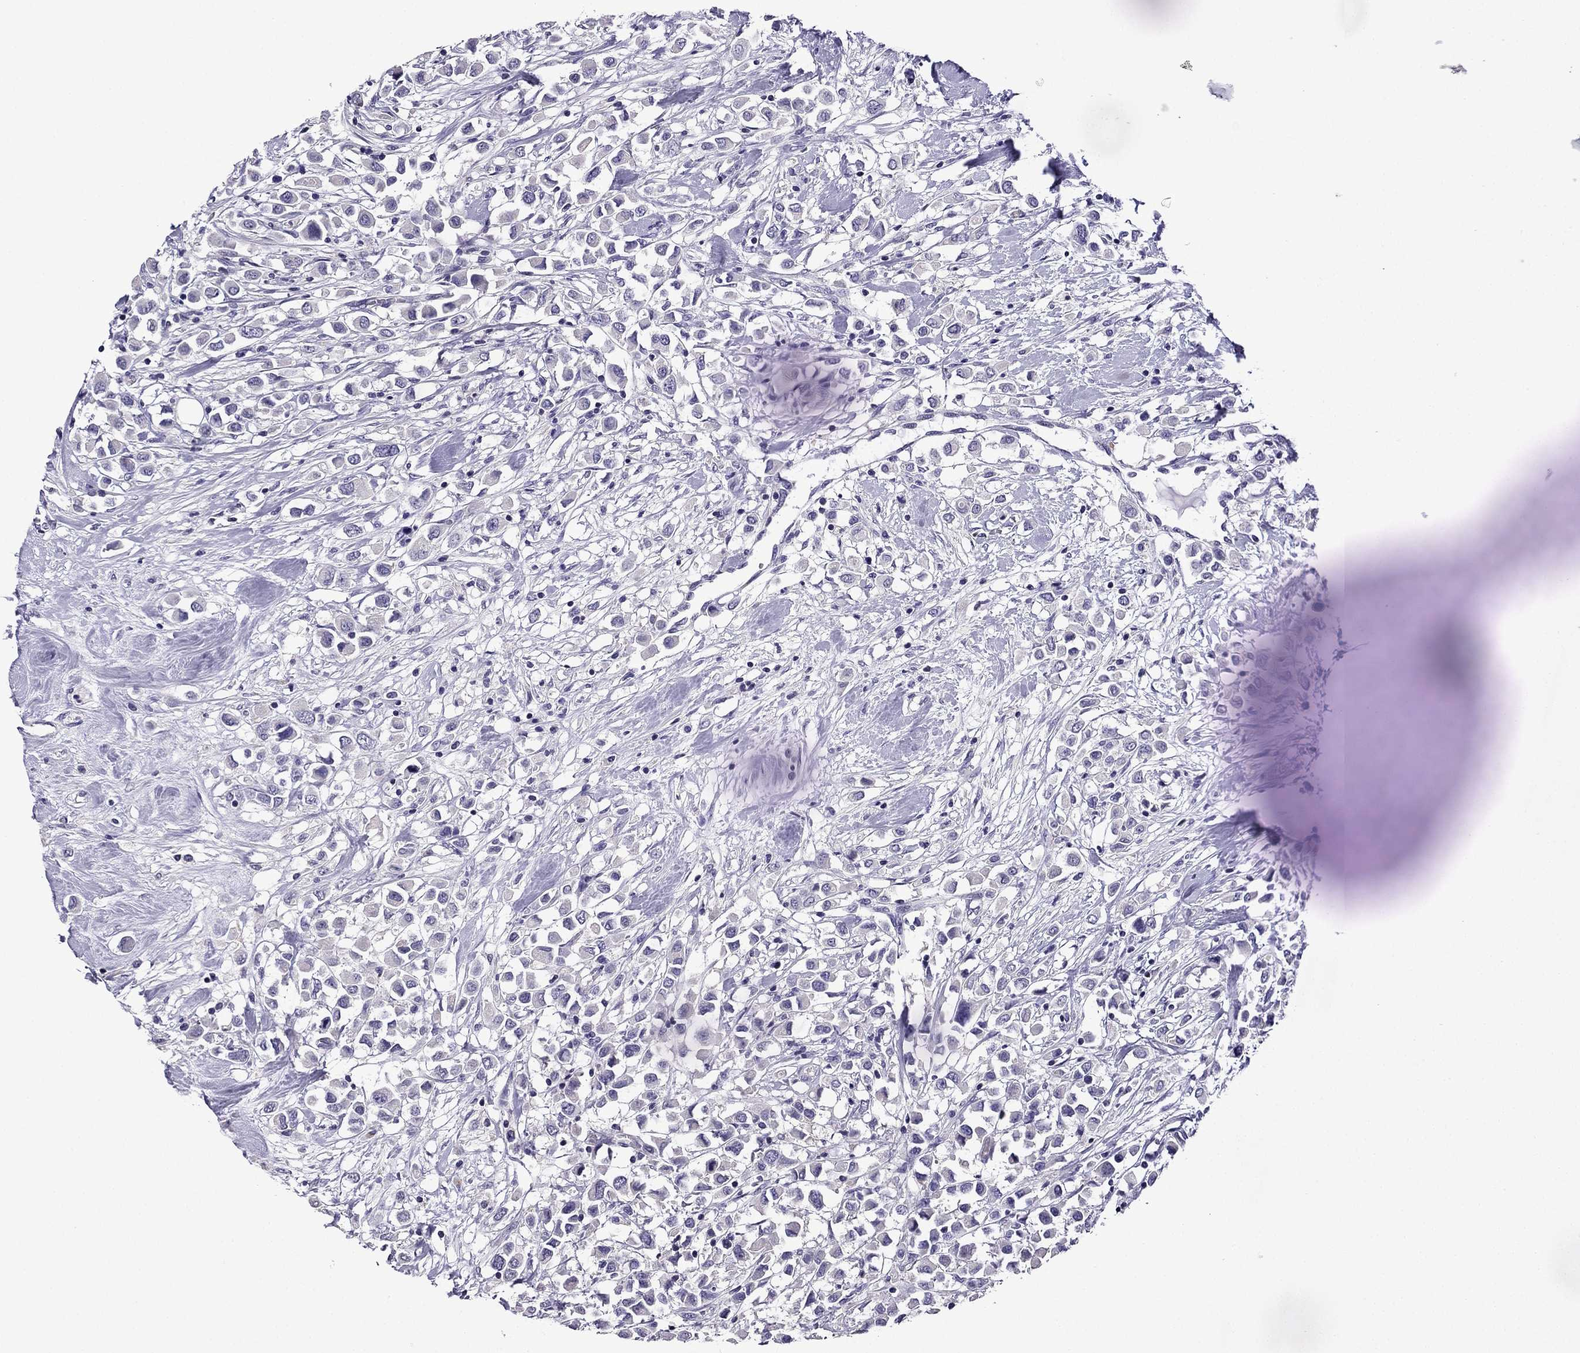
{"staining": {"intensity": "negative", "quantity": "none", "location": "none"}, "tissue": "breast cancer", "cell_type": "Tumor cells", "image_type": "cancer", "snomed": [{"axis": "morphology", "description": "Duct carcinoma"}, {"axis": "topography", "description": "Breast"}], "caption": "IHC histopathology image of breast intraductal carcinoma stained for a protein (brown), which exhibits no expression in tumor cells.", "gene": "TTN", "patient": {"sex": "female", "age": 61}}